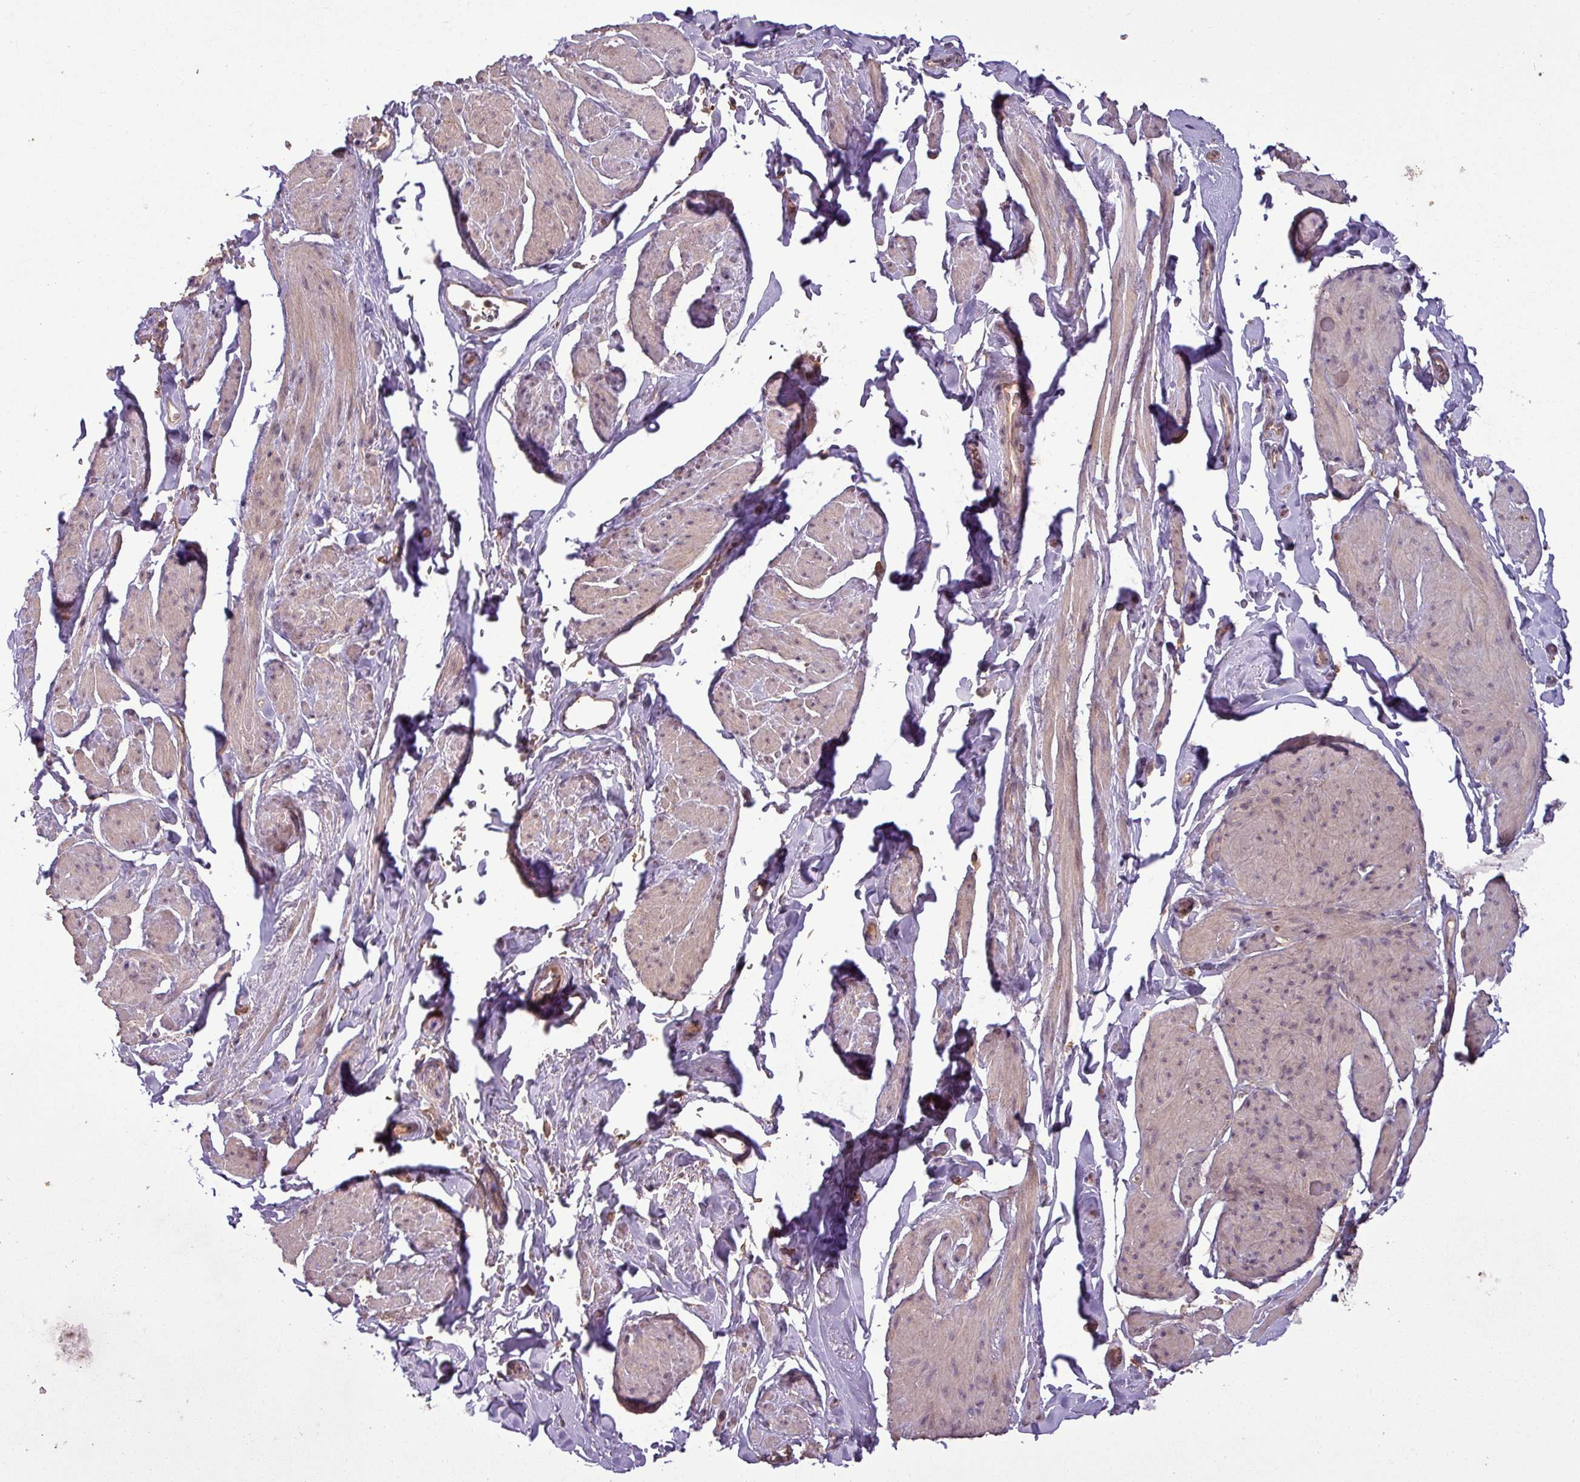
{"staining": {"intensity": "negative", "quantity": "none", "location": "none"}, "tissue": "smooth muscle", "cell_type": "Smooth muscle cells", "image_type": "normal", "snomed": [{"axis": "morphology", "description": "Normal tissue, NOS"}, {"axis": "topography", "description": "Smooth muscle"}, {"axis": "topography", "description": "Peripheral nerve tissue"}], "caption": "This is a image of immunohistochemistry staining of normal smooth muscle, which shows no expression in smooth muscle cells. Nuclei are stained in blue.", "gene": "NT5C3A", "patient": {"sex": "male", "age": 69}}